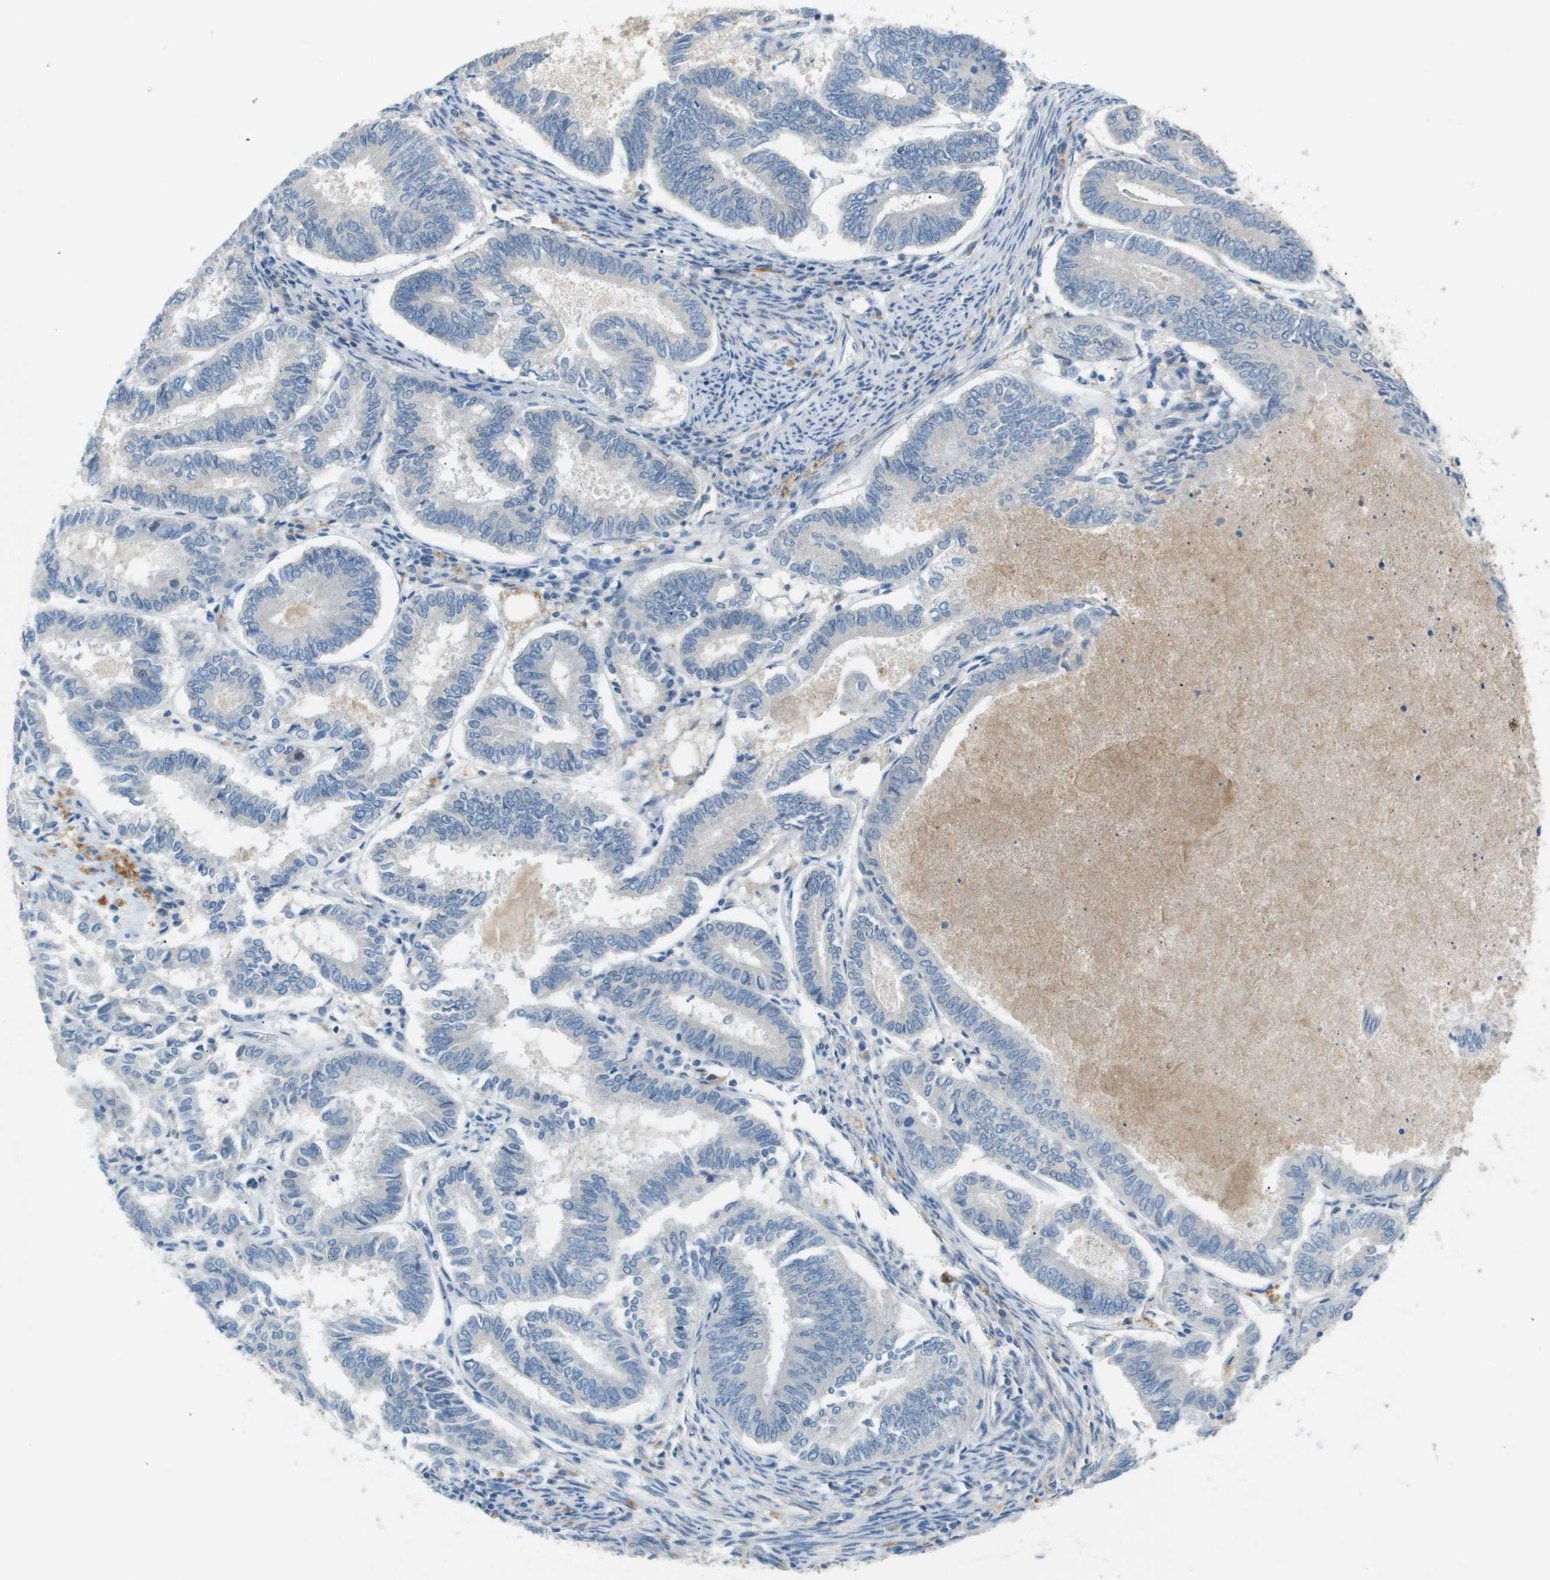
{"staining": {"intensity": "negative", "quantity": "none", "location": "none"}, "tissue": "endometrial cancer", "cell_type": "Tumor cells", "image_type": "cancer", "snomed": [{"axis": "morphology", "description": "Adenocarcinoma, NOS"}, {"axis": "topography", "description": "Endometrium"}], "caption": "Immunohistochemical staining of human endometrial adenocarcinoma exhibits no significant positivity in tumor cells.", "gene": "VTN", "patient": {"sex": "female", "age": 86}}